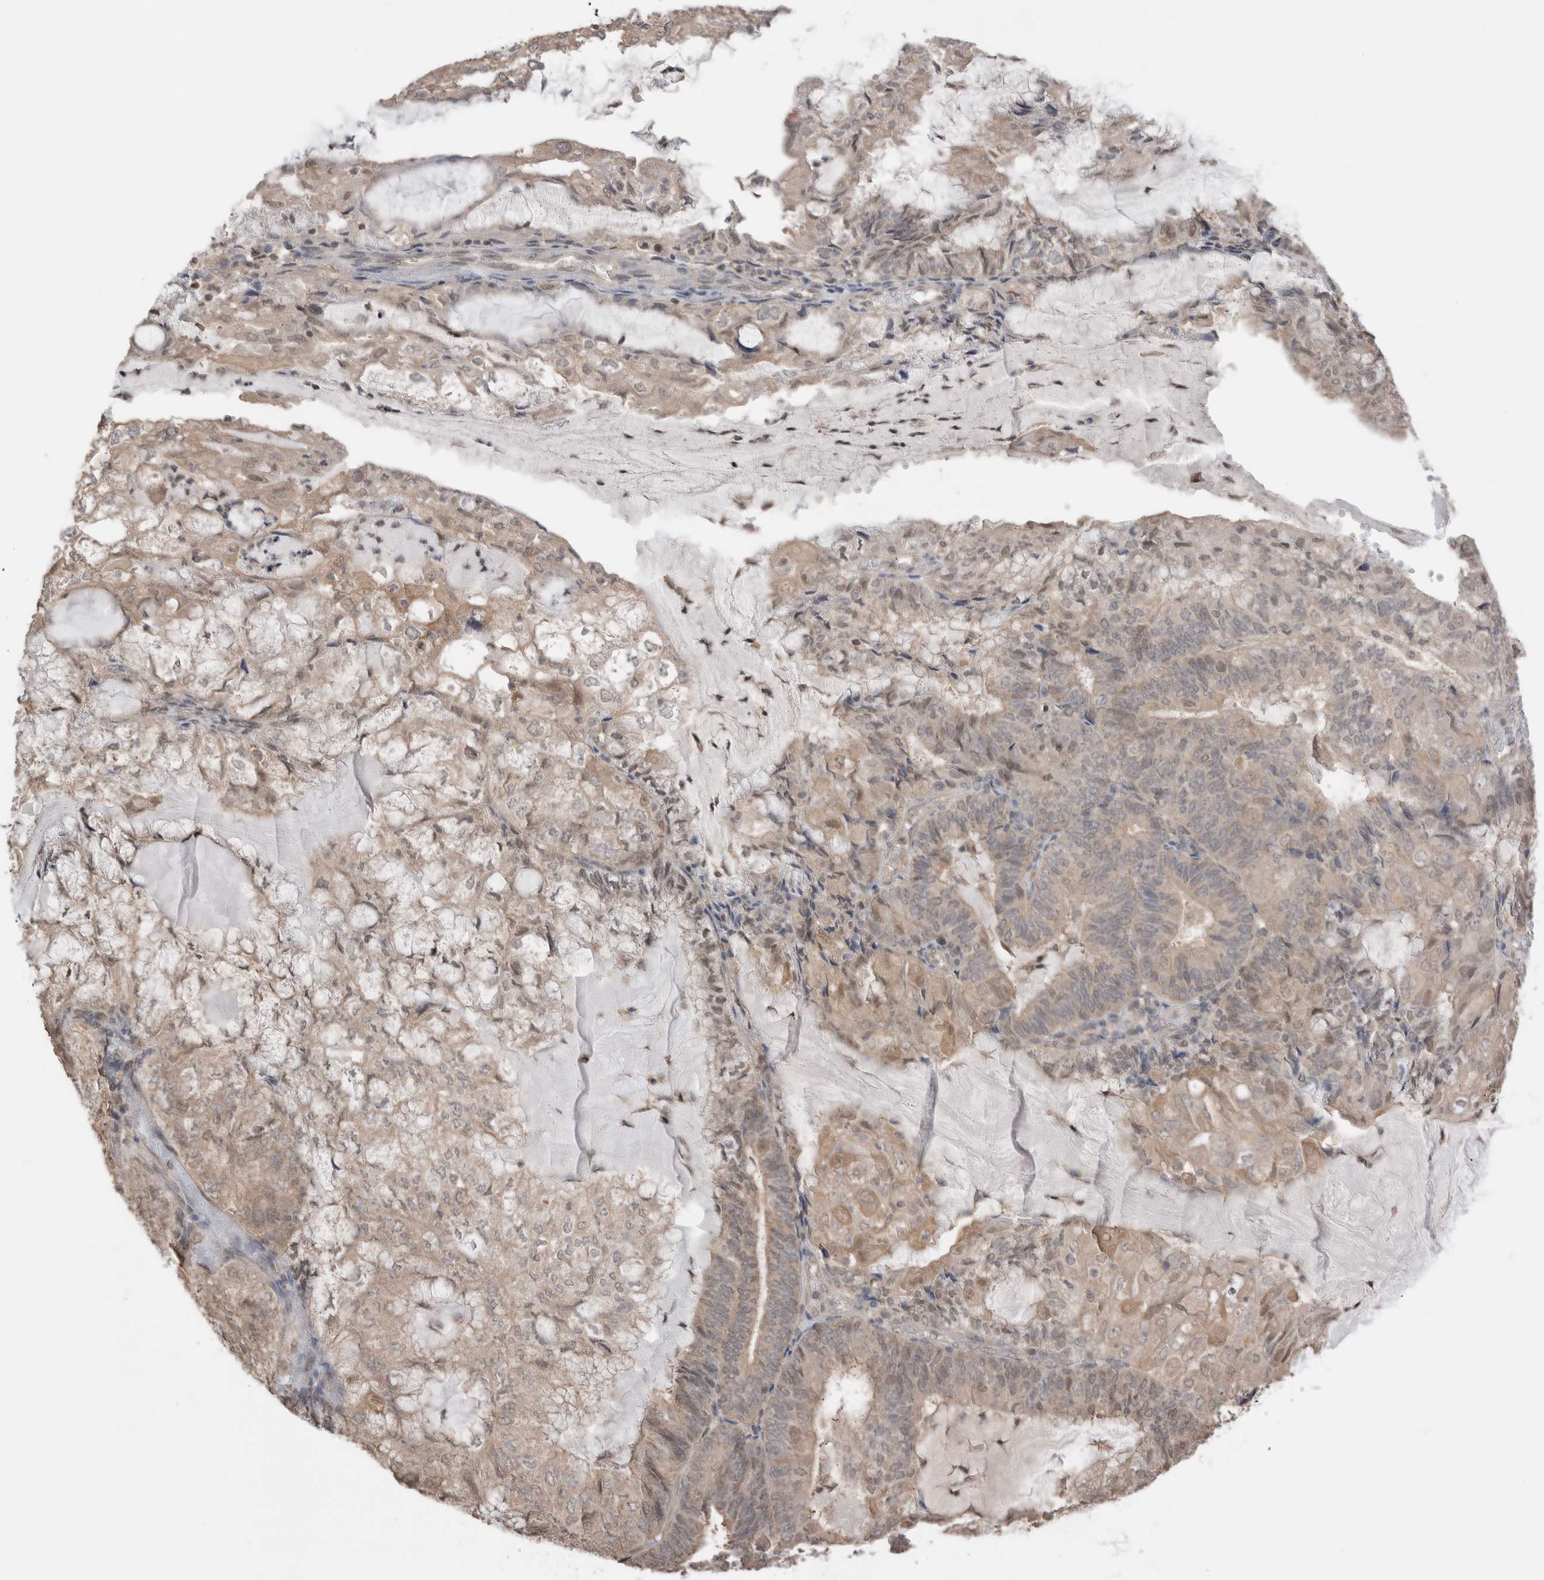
{"staining": {"intensity": "weak", "quantity": ">75%", "location": "cytoplasmic/membranous,nuclear"}, "tissue": "endometrial cancer", "cell_type": "Tumor cells", "image_type": "cancer", "snomed": [{"axis": "morphology", "description": "Adenocarcinoma, NOS"}, {"axis": "topography", "description": "Endometrium"}], "caption": "DAB immunohistochemical staining of endometrial adenocarcinoma reveals weak cytoplasmic/membranous and nuclear protein expression in approximately >75% of tumor cells.", "gene": "PEAK1", "patient": {"sex": "female", "age": 81}}